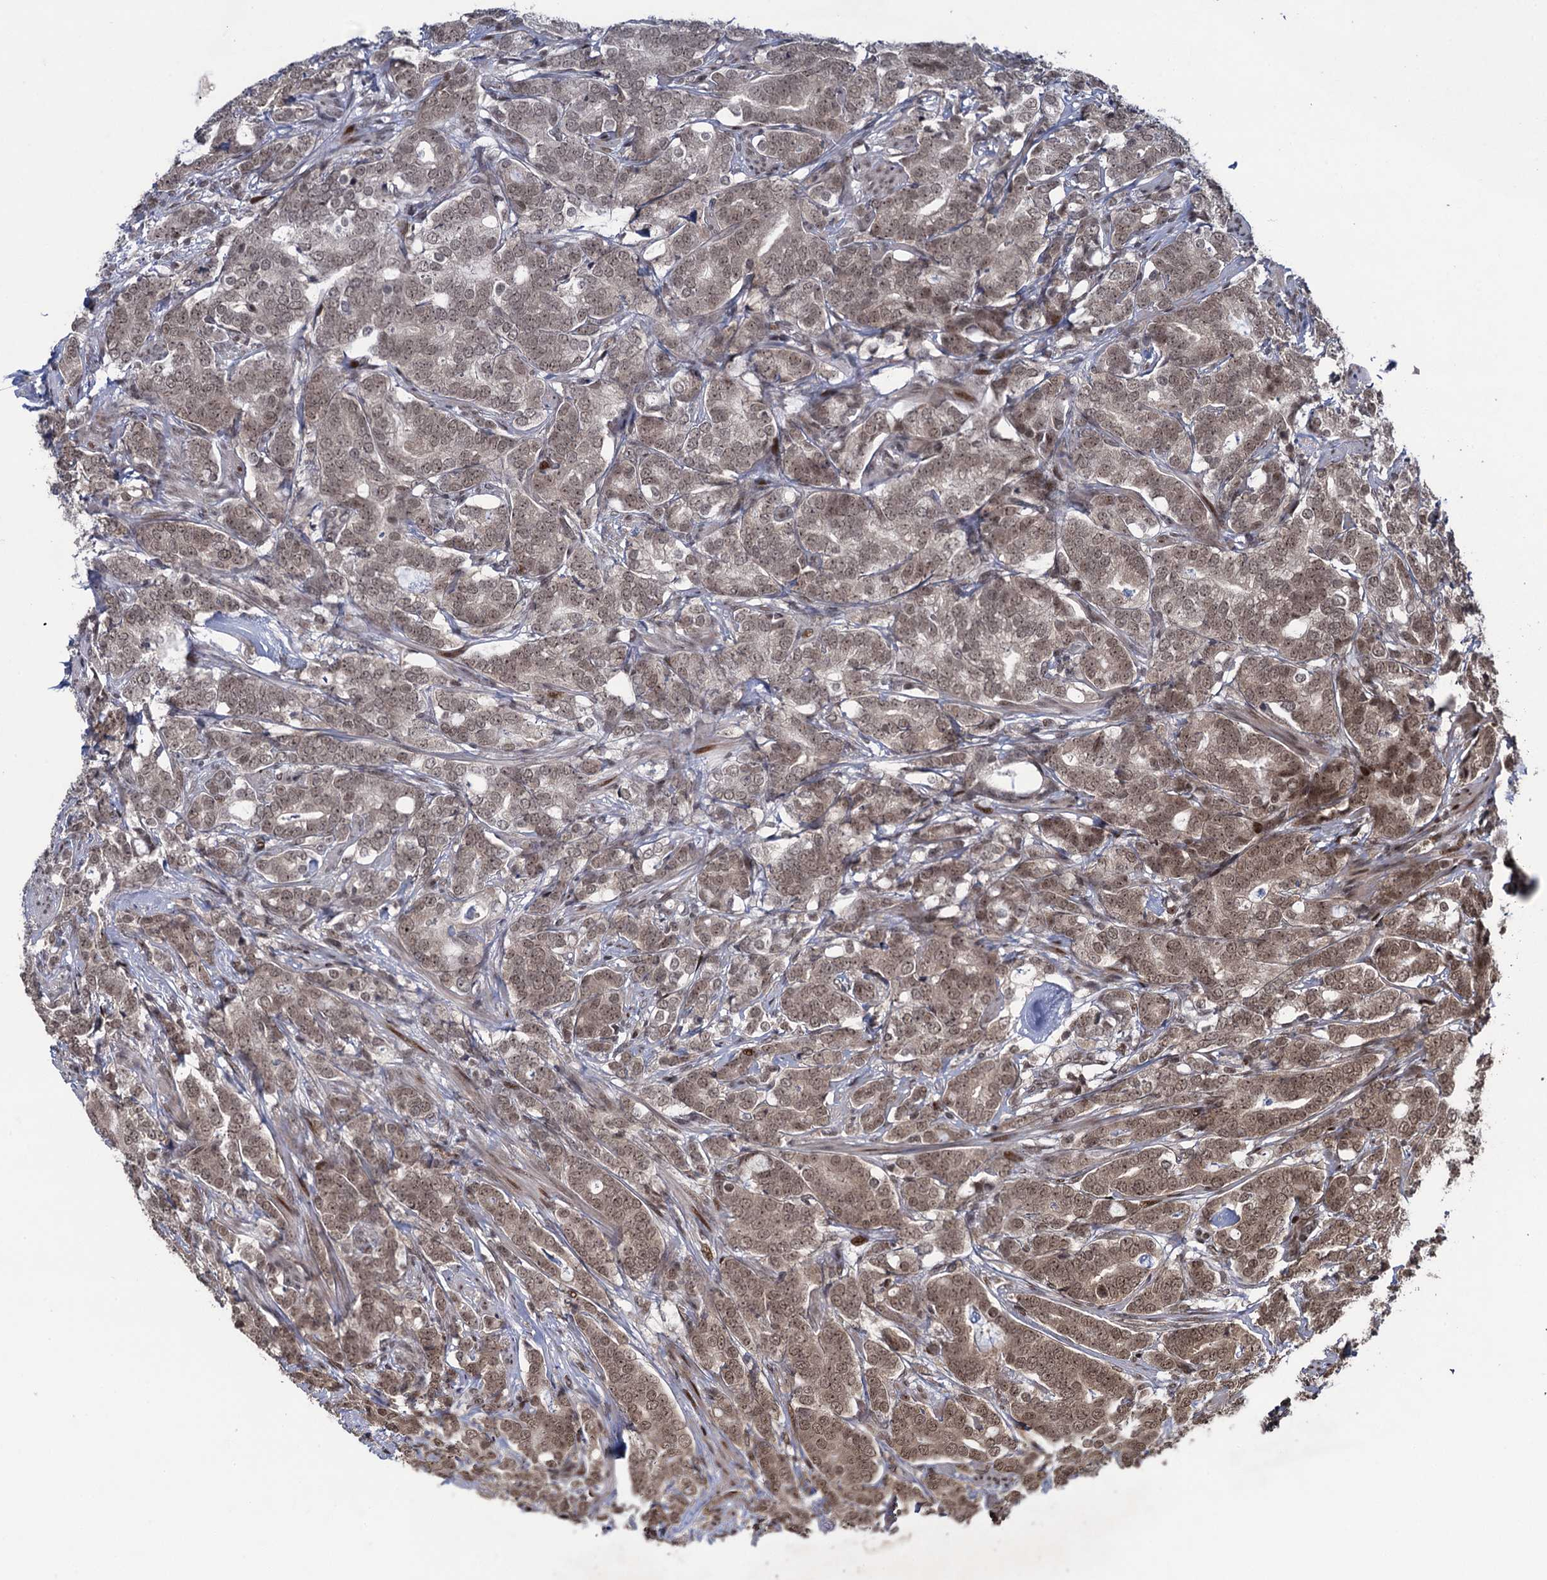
{"staining": {"intensity": "moderate", "quantity": ">75%", "location": "cytoplasmic/membranous,nuclear"}, "tissue": "prostate cancer", "cell_type": "Tumor cells", "image_type": "cancer", "snomed": [{"axis": "morphology", "description": "Adenocarcinoma, Low grade"}, {"axis": "topography", "description": "Prostate"}], "caption": "Immunohistochemical staining of prostate cancer demonstrates medium levels of moderate cytoplasmic/membranous and nuclear protein positivity in about >75% of tumor cells.", "gene": "ZNF169", "patient": {"sex": "male", "age": 71}}